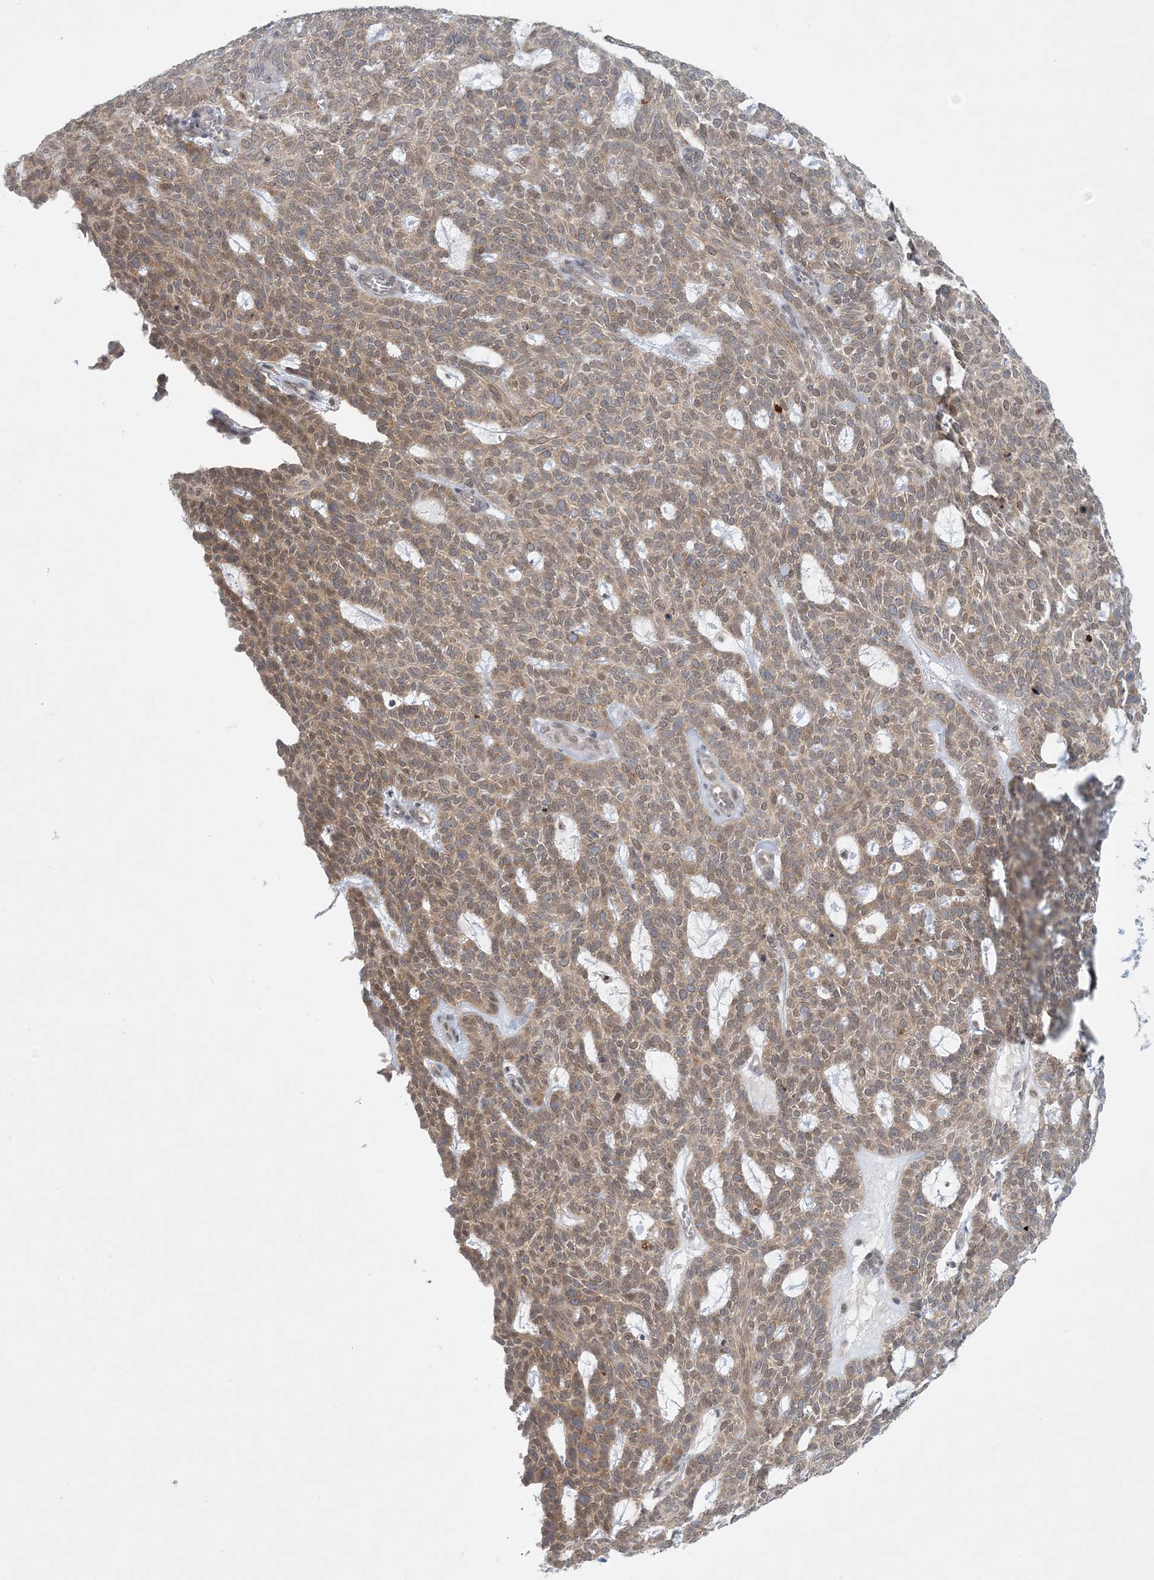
{"staining": {"intensity": "moderate", "quantity": ">75%", "location": "cytoplasmic/membranous,nuclear"}, "tissue": "skin cancer", "cell_type": "Tumor cells", "image_type": "cancer", "snomed": [{"axis": "morphology", "description": "Squamous cell carcinoma, NOS"}, {"axis": "topography", "description": "Skin"}], "caption": "DAB (3,3'-diaminobenzidine) immunohistochemical staining of human skin squamous cell carcinoma shows moderate cytoplasmic/membranous and nuclear protein staining in approximately >75% of tumor cells. (brown staining indicates protein expression, while blue staining denotes nuclei).", "gene": "OBI1", "patient": {"sex": "female", "age": 90}}